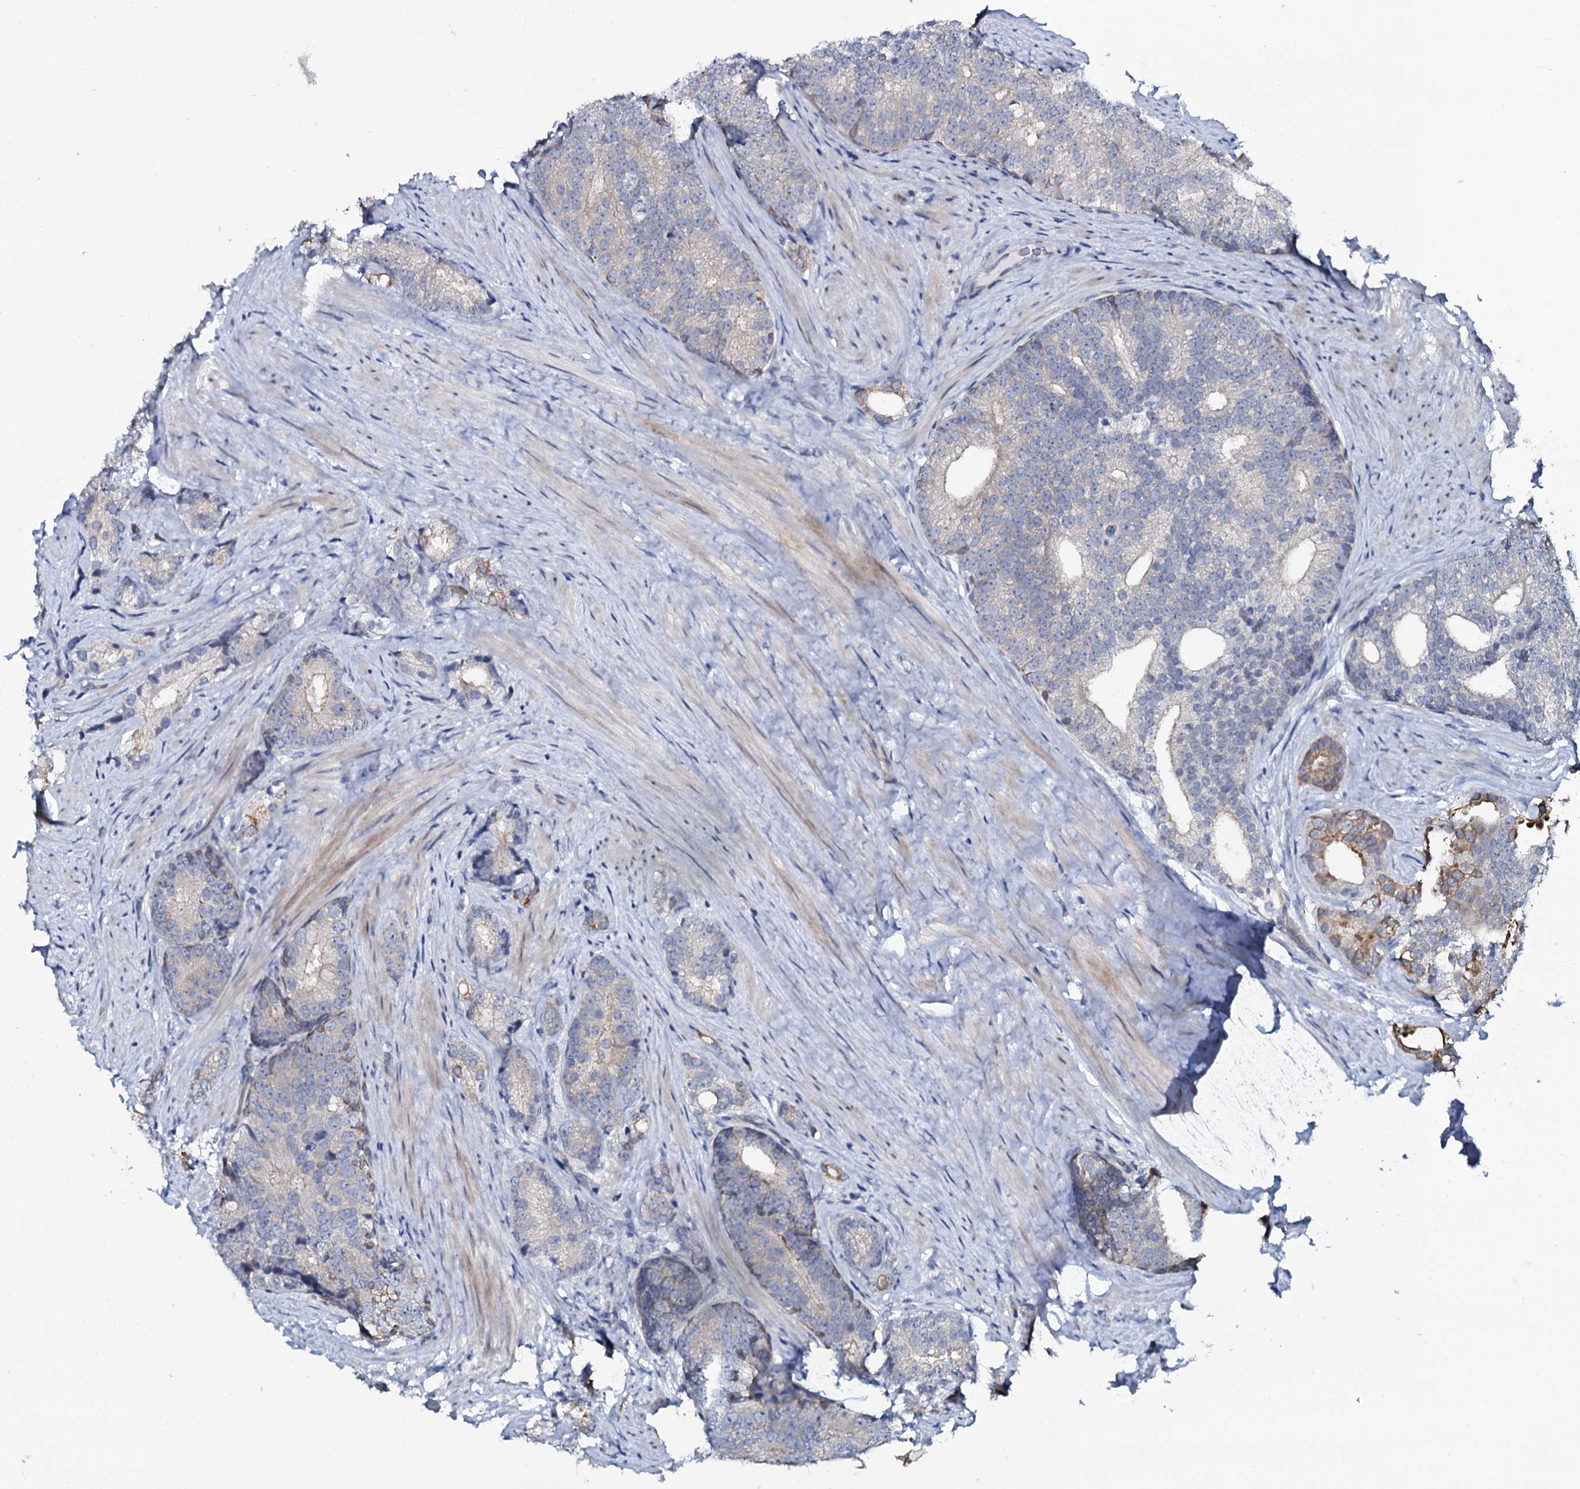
{"staining": {"intensity": "negative", "quantity": "none", "location": "none"}, "tissue": "prostate cancer", "cell_type": "Tumor cells", "image_type": "cancer", "snomed": [{"axis": "morphology", "description": "Adenocarcinoma, Low grade"}, {"axis": "topography", "description": "Prostate"}], "caption": "This is an immunohistochemistry micrograph of human prostate cancer. There is no positivity in tumor cells.", "gene": "C10orf88", "patient": {"sex": "male", "age": 71}}